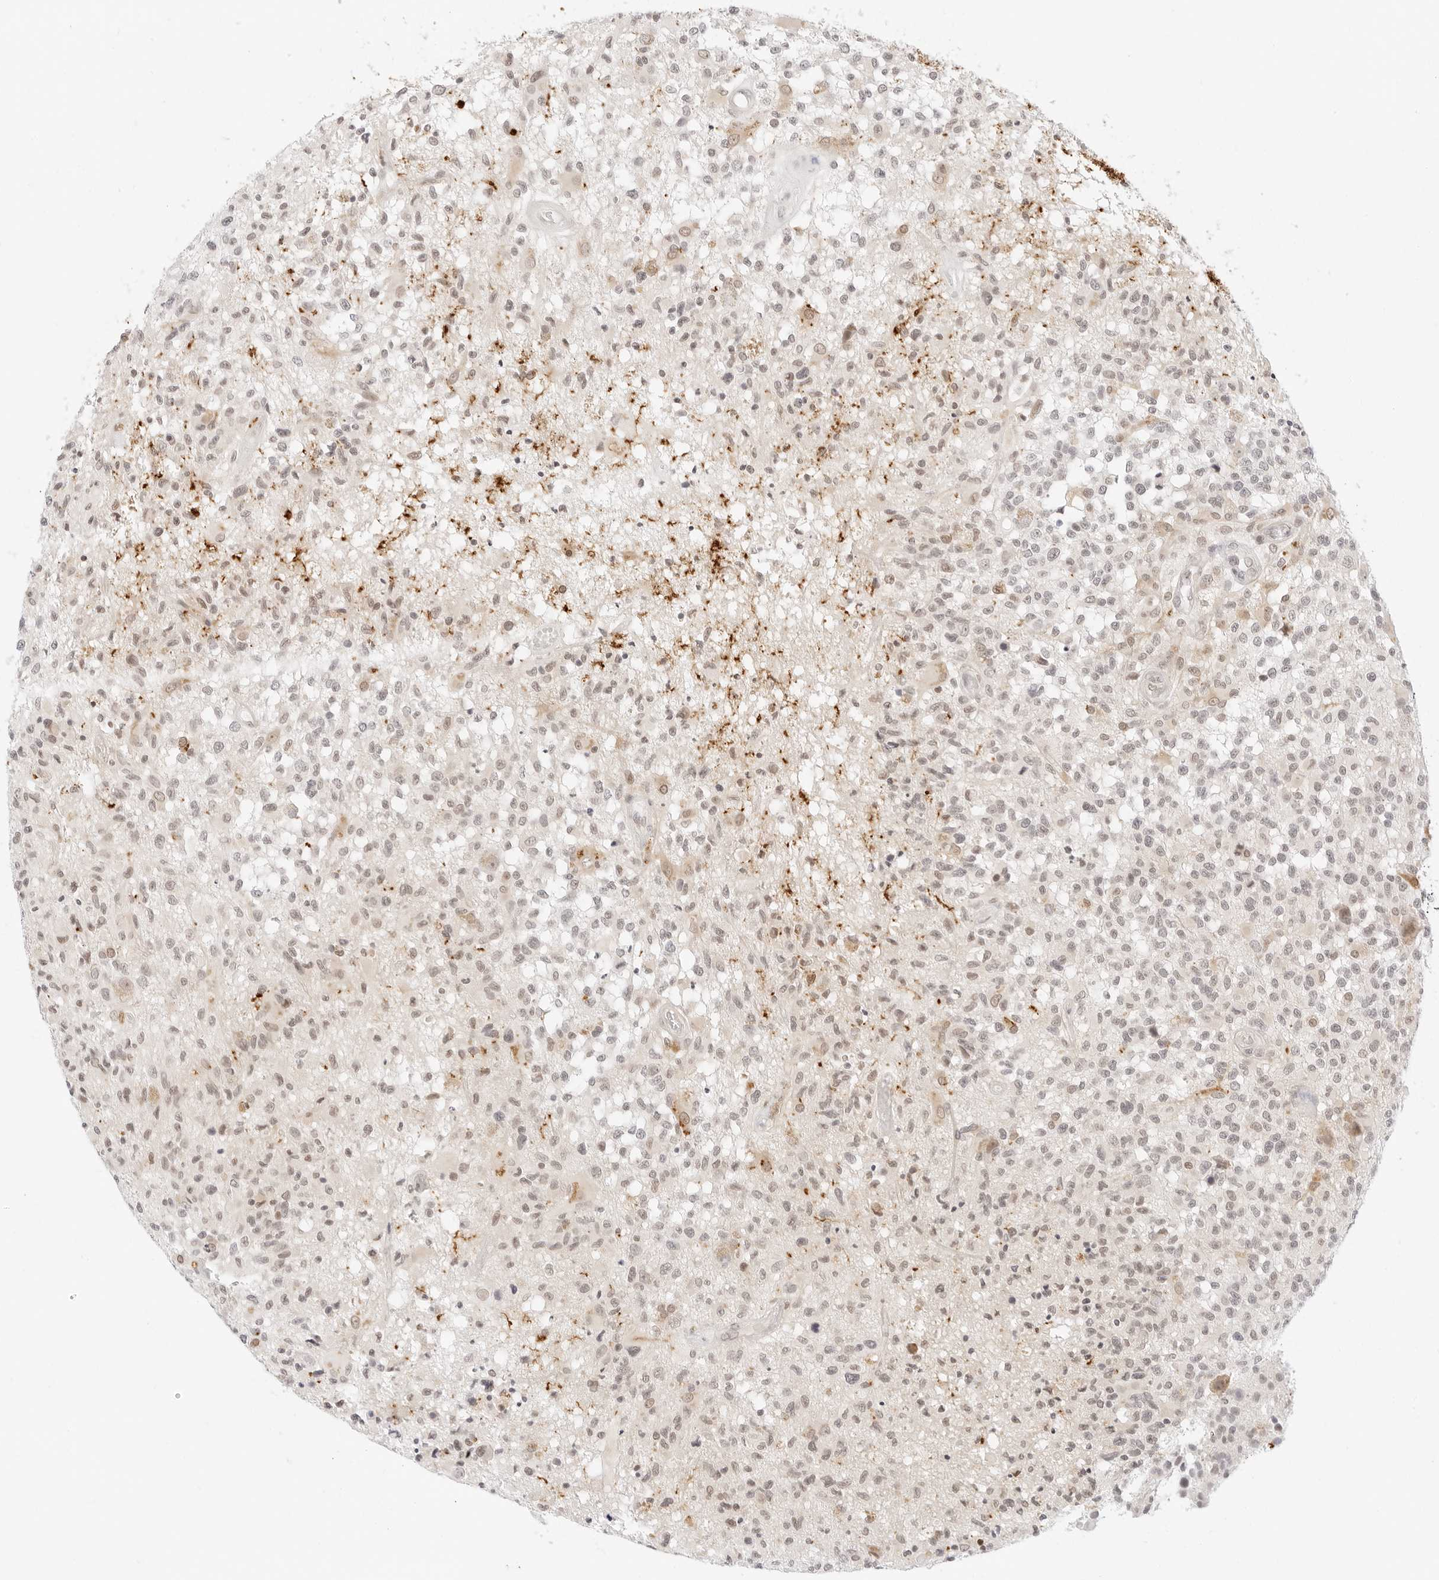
{"staining": {"intensity": "weak", "quantity": "<25%", "location": "nuclear"}, "tissue": "glioma", "cell_type": "Tumor cells", "image_type": "cancer", "snomed": [{"axis": "morphology", "description": "Glioma, malignant, High grade"}, {"axis": "morphology", "description": "Glioblastoma, NOS"}, {"axis": "topography", "description": "Brain"}], "caption": "Immunohistochemistry (IHC) image of malignant glioma (high-grade) stained for a protein (brown), which displays no staining in tumor cells.", "gene": "POLR3C", "patient": {"sex": "male", "age": 60}}